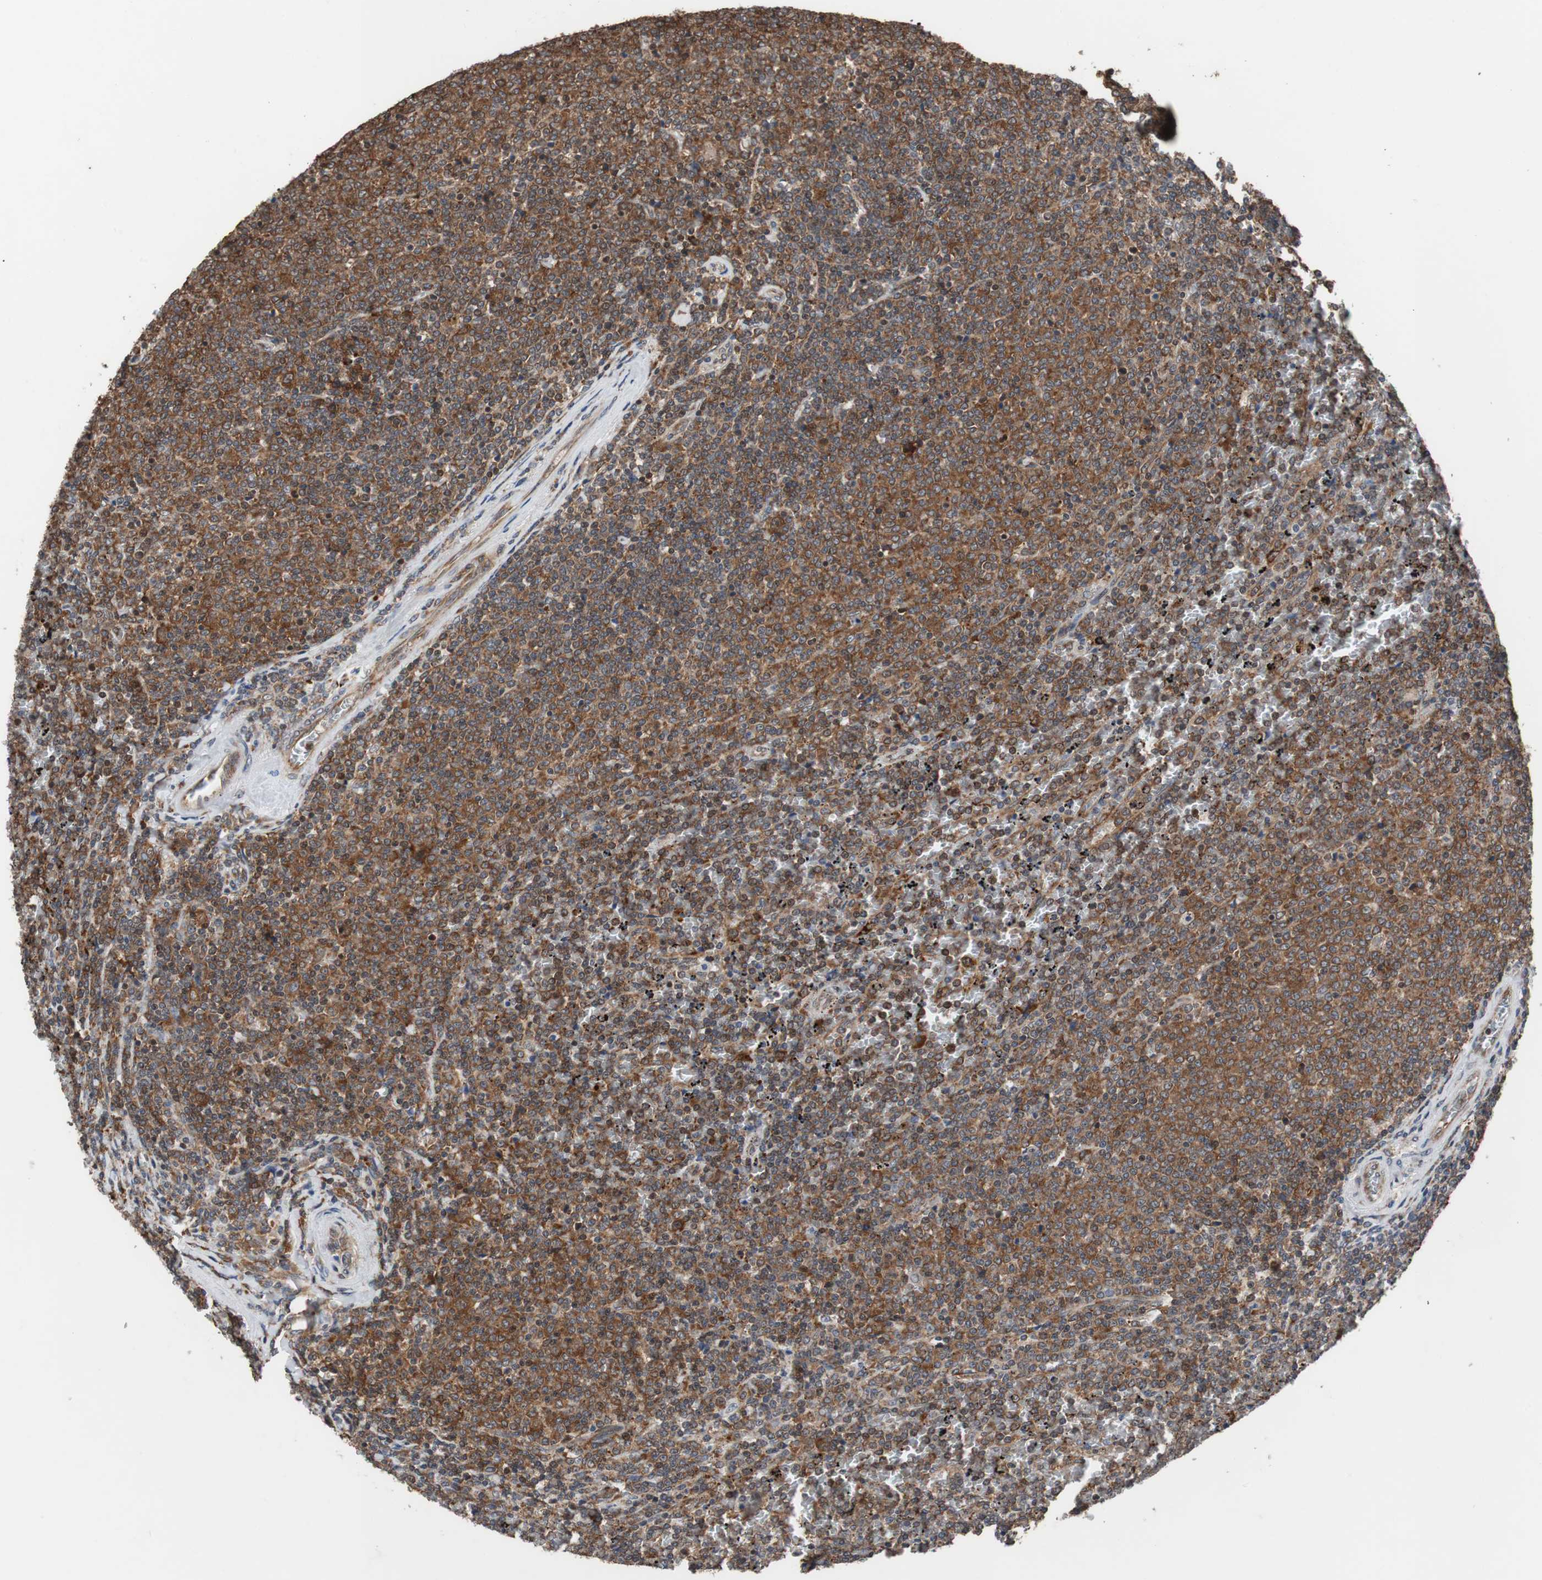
{"staining": {"intensity": "strong", "quantity": ">75%", "location": "cytoplasmic/membranous"}, "tissue": "lymphoma", "cell_type": "Tumor cells", "image_type": "cancer", "snomed": [{"axis": "morphology", "description": "Malignant lymphoma, non-Hodgkin's type, Low grade"}, {"axis": "topography", "description": "Spleen"}], "caption": "Lymphoma tissue exhibits strong cytoplasmic/membranous staining in approximately >75% of tumor cells", "gene": "USP10", "patient": {"sex": "female", "age": 77}}